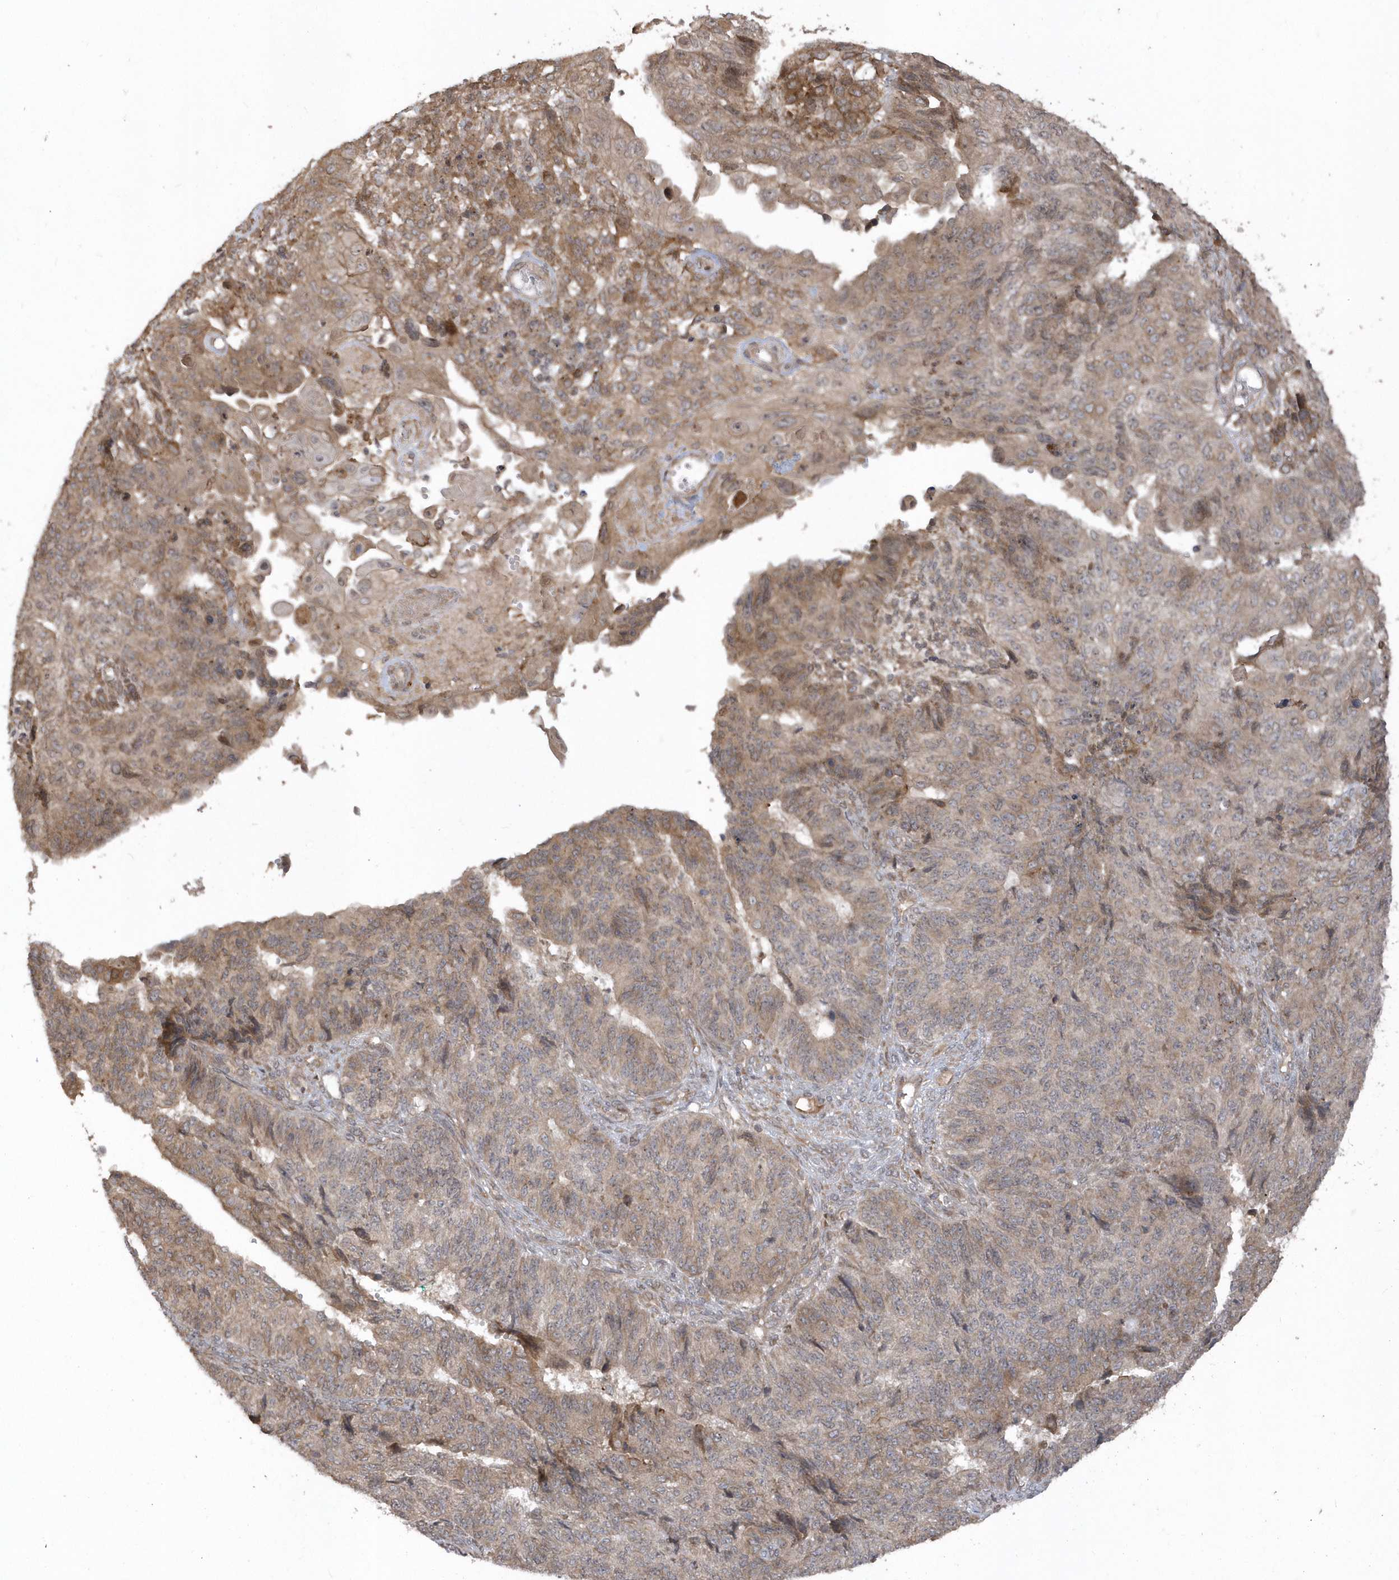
{"staining": {"intensity": "weak", "quantity": "25%-75%", "location": "cytoplasmic/membranous"}, "tissue": "endometrial cancer", "cell_type": "Tumor cells", "image_type": "cancer", "snomed": [{"axis": "morphology", "description": "Adenocarcinoma, NOS"}, {"axis": "topography", "description": "Endometrium"}], "caption": "This is an image of immunohistochemistry staining of endometrial adenocarcinoma, which shows weak expression in the cytoplasmic/membranous of tumor cells.", "gene": "HERPUD1", "patient": {"sex": "female", "age": 32}}